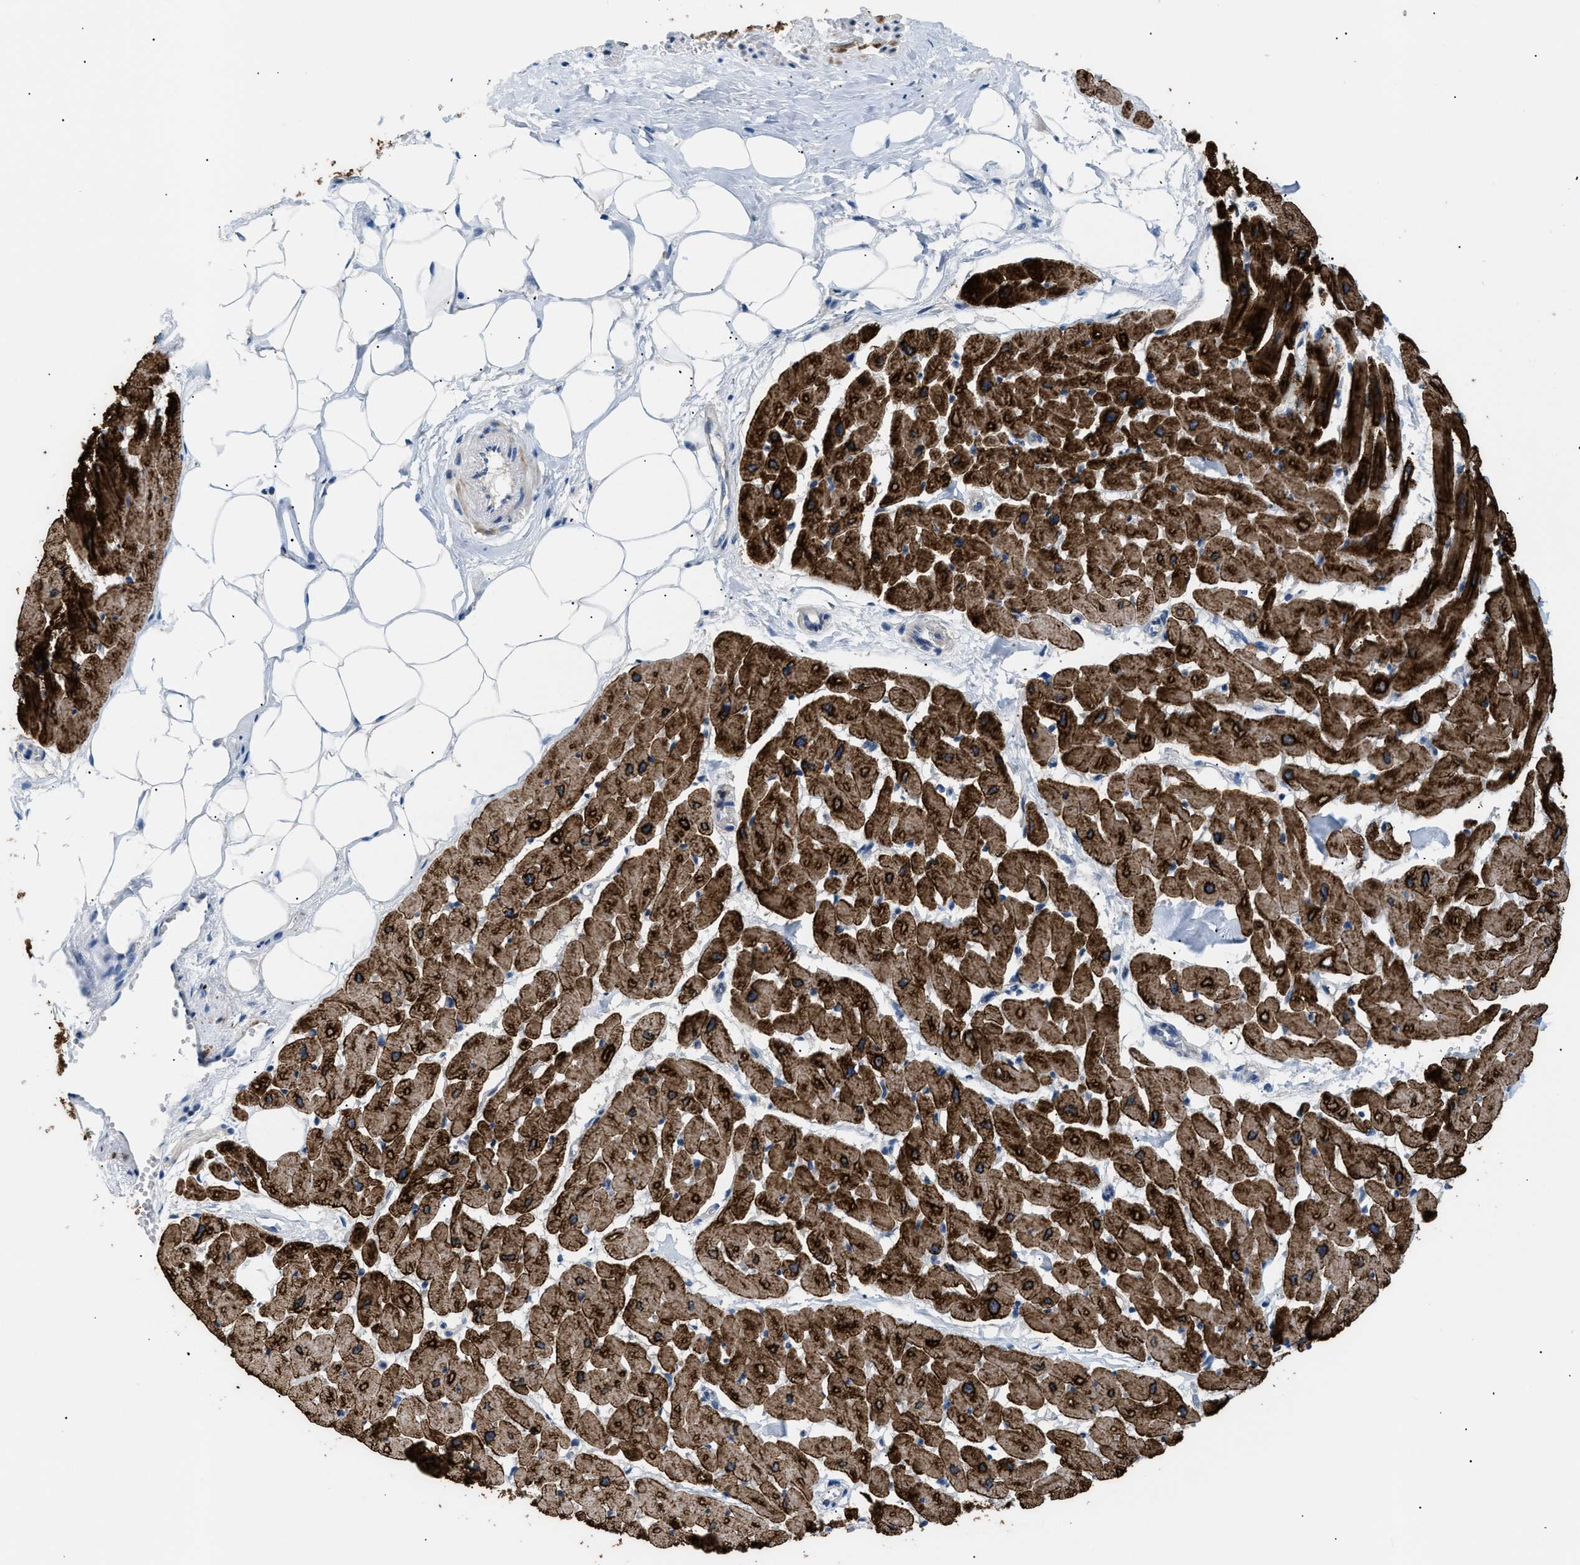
{"staining": {"intensity": "strong", "quantity": ">75%", "location": "cytoplasmic/membranous"}, "tissue": "heart muscle", "cell_type": "Cardiomyocytes", "image_type": "normal", "snomed": [{"axis": "morphology", "description": "Normal tissue, NOS"}, {"axis": "topography", "description": "Heart"}], "caption": "Strong cytoplasmic/membranous expression for a protein is present in approximately >75% of cardiomyocytes of normal heart muscle using immunohistochemistry.", "gene": "ICA1", "patient": {"sex": "female", "age": 19}}